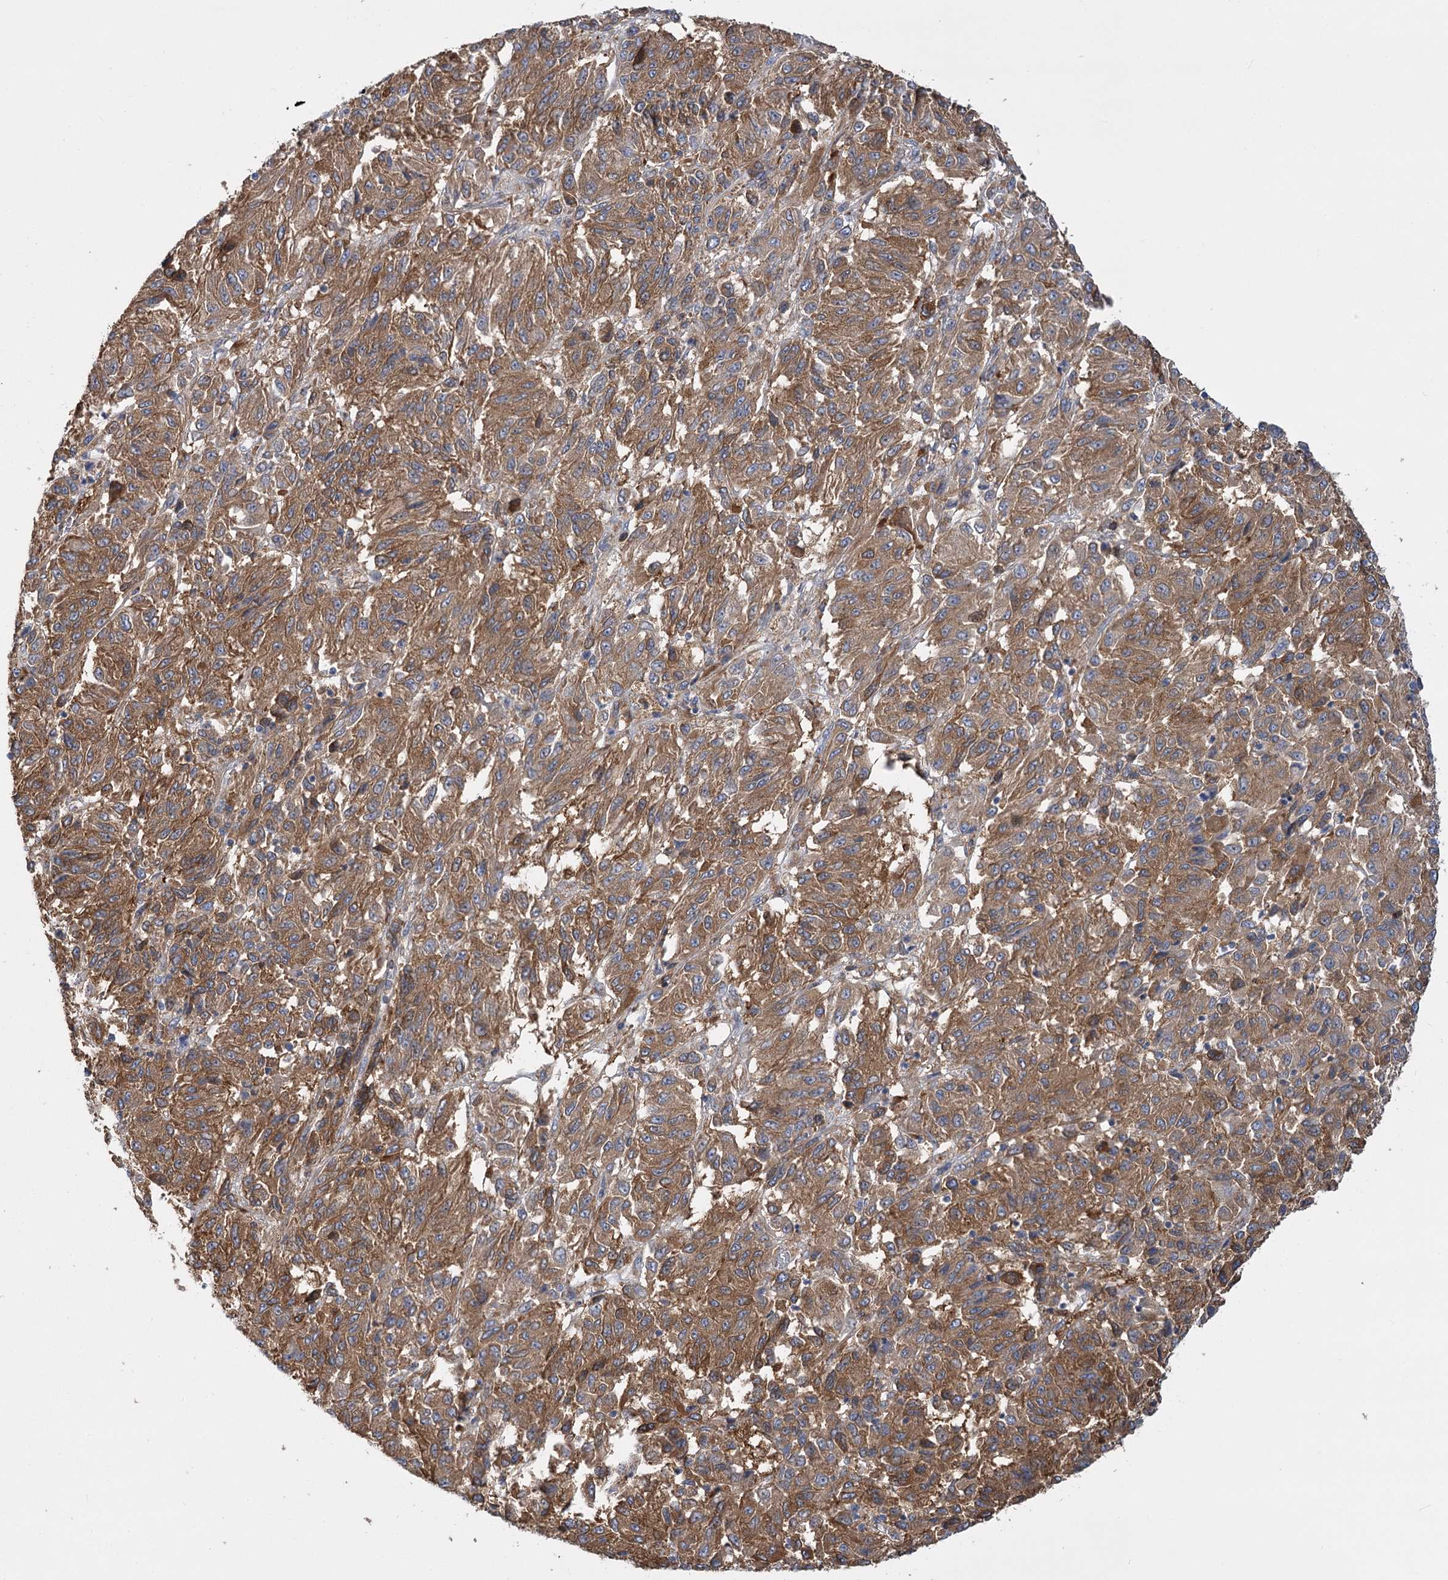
{"staining": {"intensity": "moderate", "quantity": ">75%", "location": "cytoplasmic/membranous"}, "tissue": "melanoma", "cell_type": "Tumor cells", "image_type": "cancer", "snomed": [{"axis": "morphology", "description": "Malignant melanoma, Metastatic site"}, {"axis": "topography", "description": "Lung"}], "caption": "Protein expression analysis of human melanoma reveals moderate cytoplasmic/membranous positivity in approximately >75% of tumor cells.", "gene": "GUSB", "patient": {"sex": "male", "age": 64}}